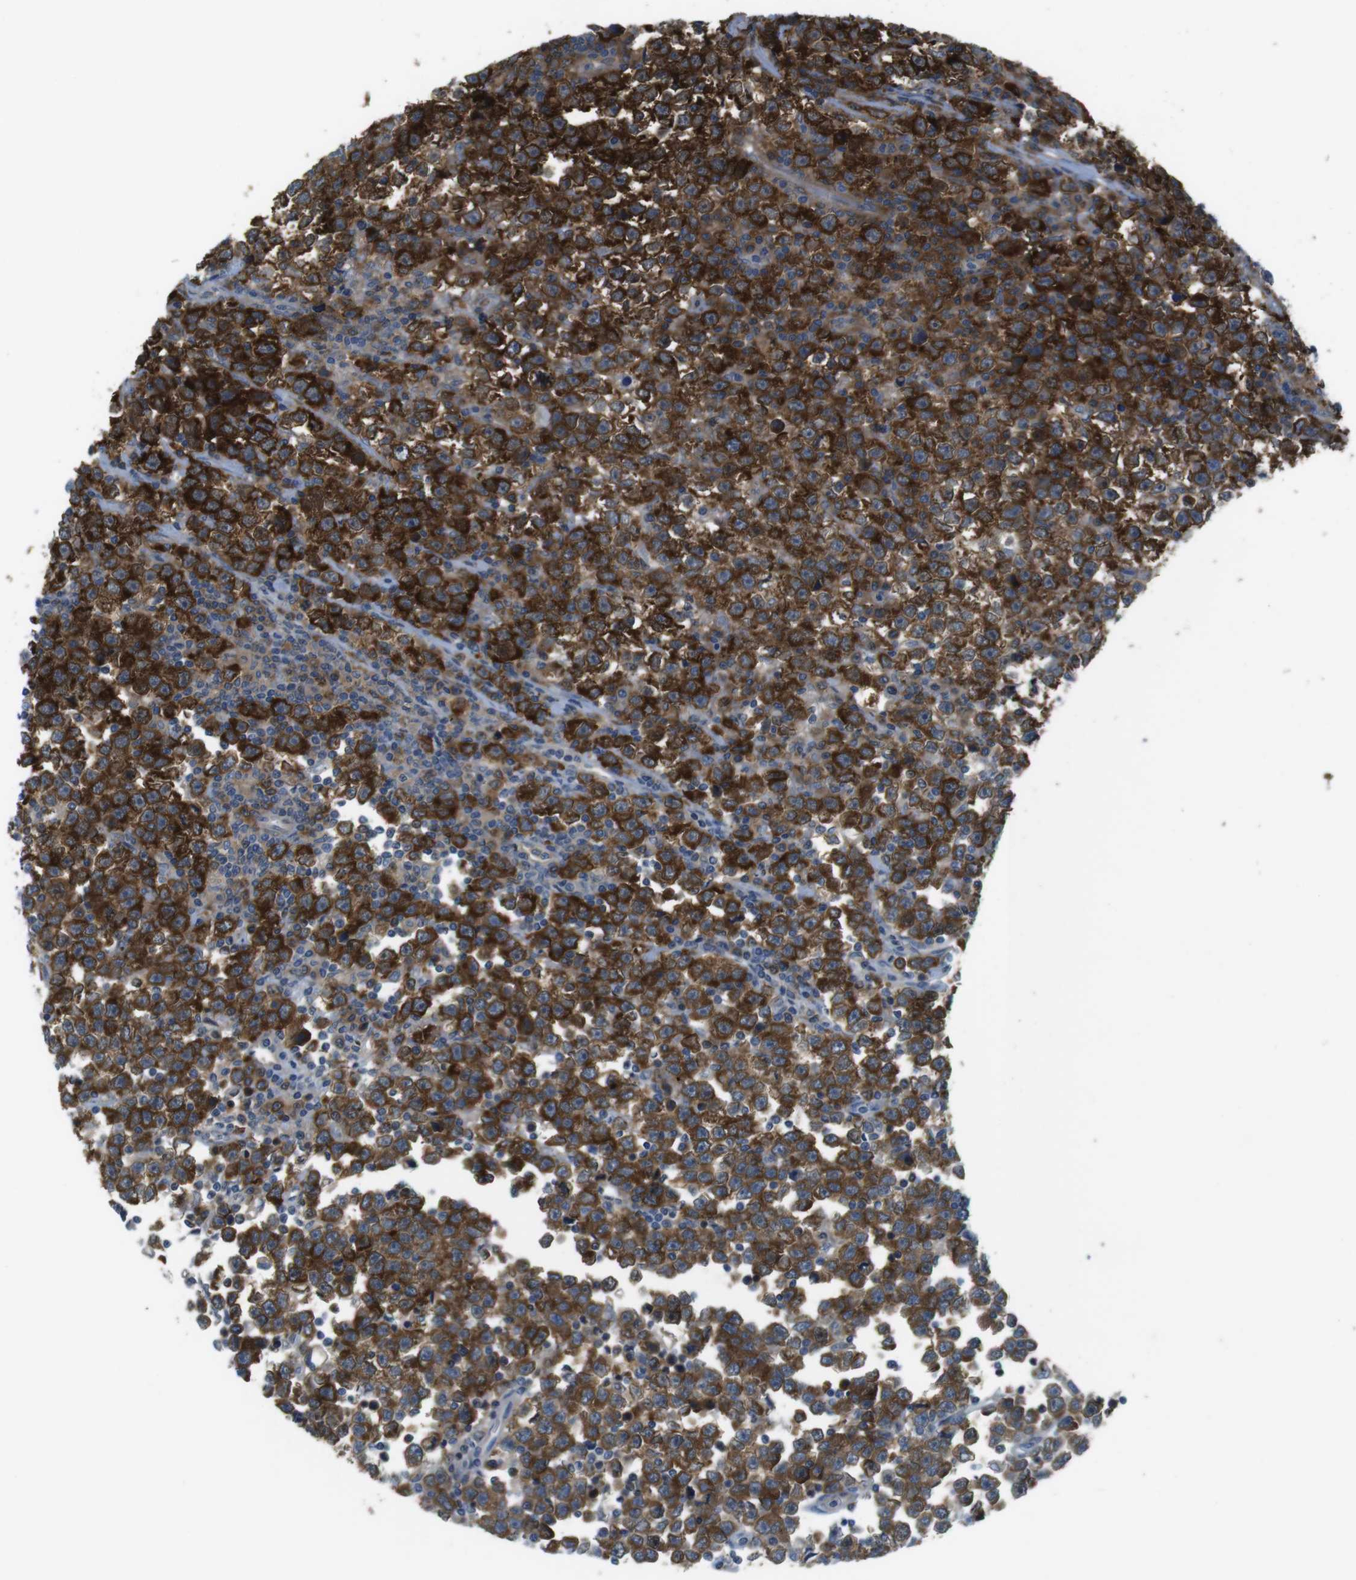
{"staining": {"intensity": "strong", "quantity": ">75%", "location": "cytoplasmic/membranous"}, "tissue": "testis cancer", "cell_type": "Tumor cells", "image_type": "cancer", "snomed": [{"axis": "morphology", "description": "Seminoma, NOS"}, {"axis": "topography", "description": "Testis"}], "caption": "Brown immunohistochemical staining in testis cancer demonstrates strong cytoplasmic/membranous positivity in approximately >75% of tumor cells. The protein of interest is stained brown, and the nuclei are stained in blue (DAB IHC with brightfield microscopy, high magnification).", "gene": "MTHFD1", "patient": {"sex": "male", "age": 43}}